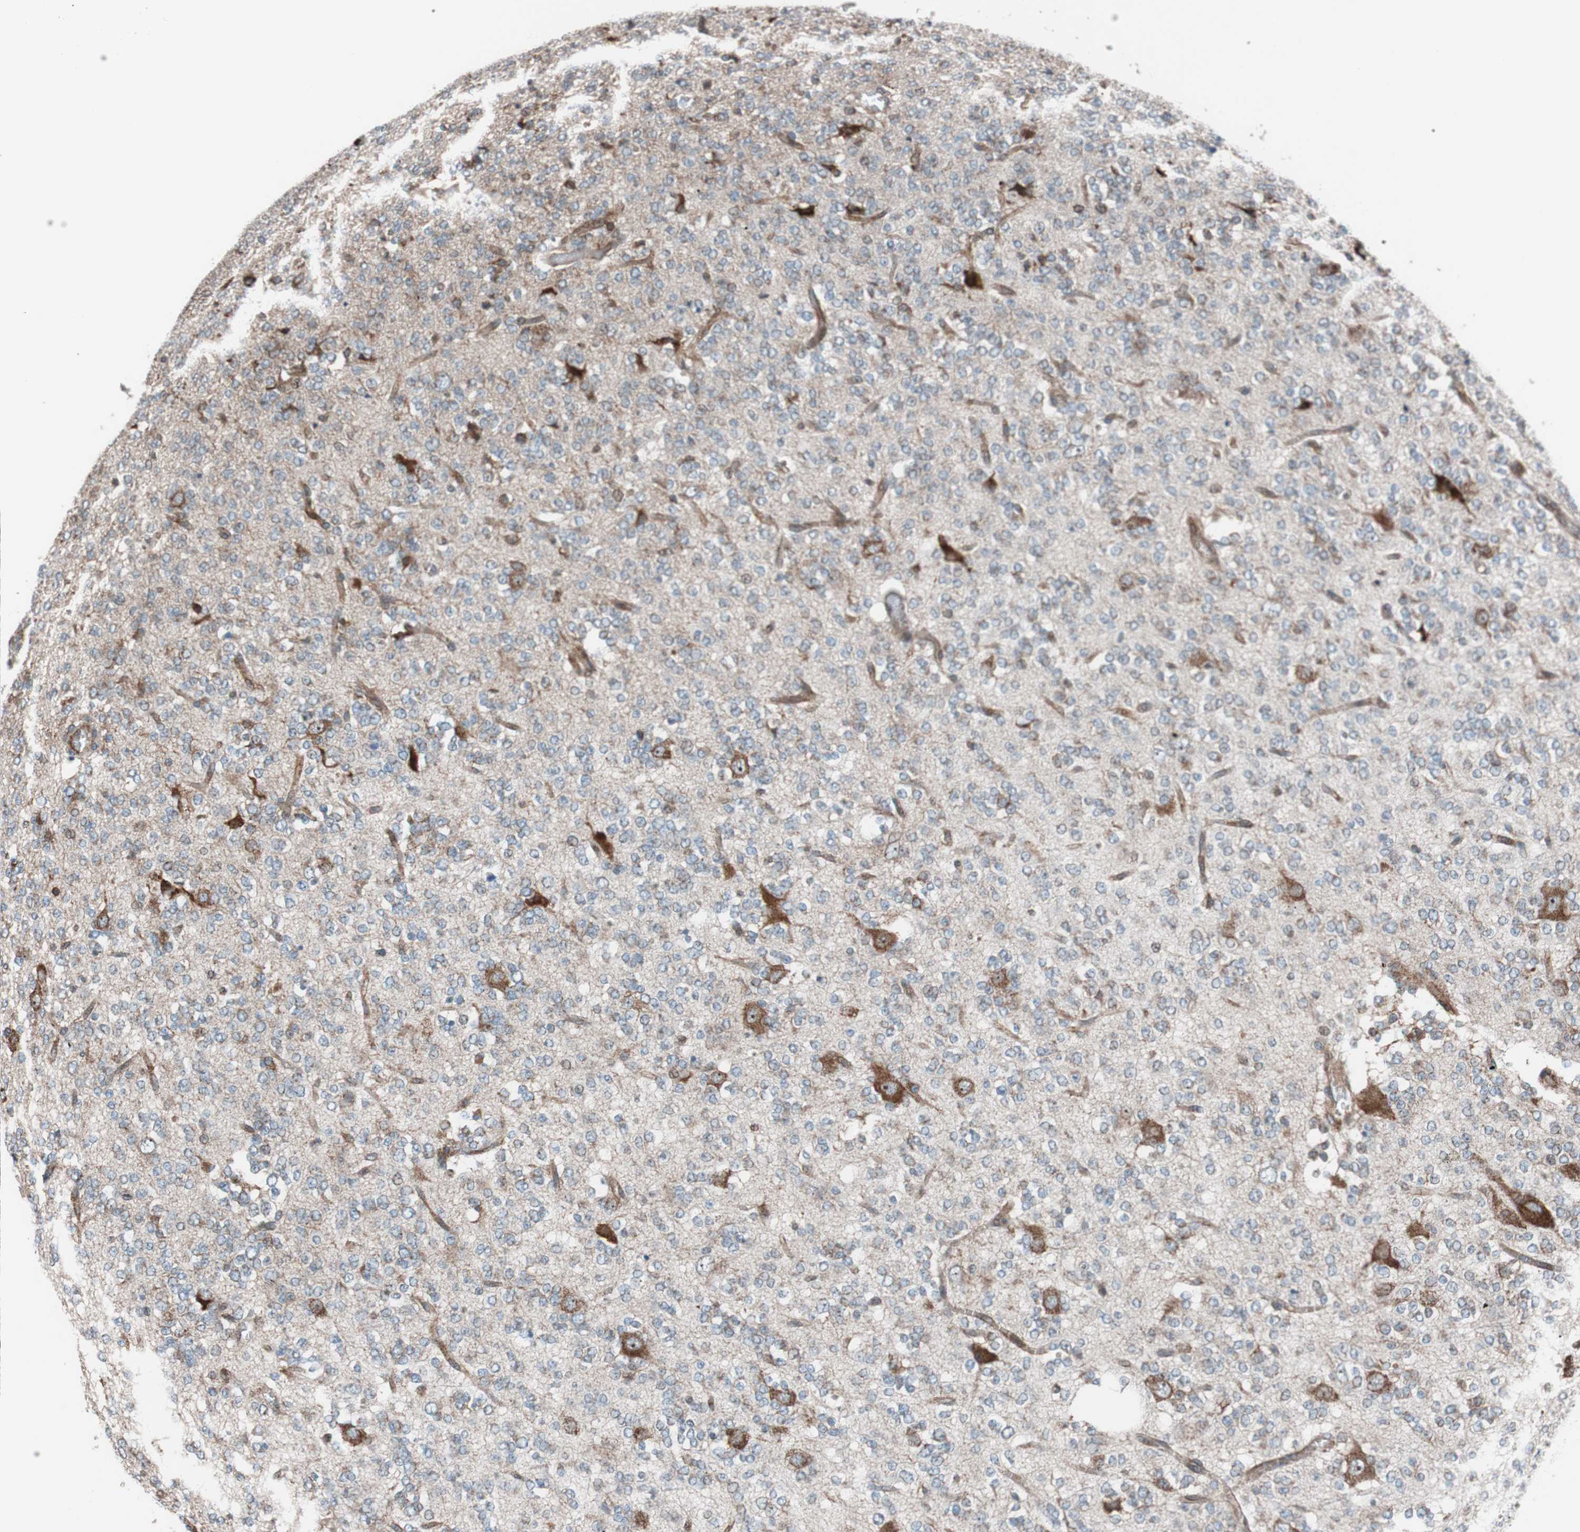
{"staining": {"intensity": "negative", "quantity": "none", "location": "none"}, "tissue": "glioma", "cell_type": "Tumor cells", "image_type": "cancer", "snomed": [{"axis": "morphology", "description": "Glioma, malignant, Low grade"}, {"axis": "topography", "description": "Brain"}], "caption": "Tumor cells are negative for protein expression in human glioma. Nuclei are stained in blue.", "gene": "CCL14", "patient": {"sex": "male", "age": 38}}